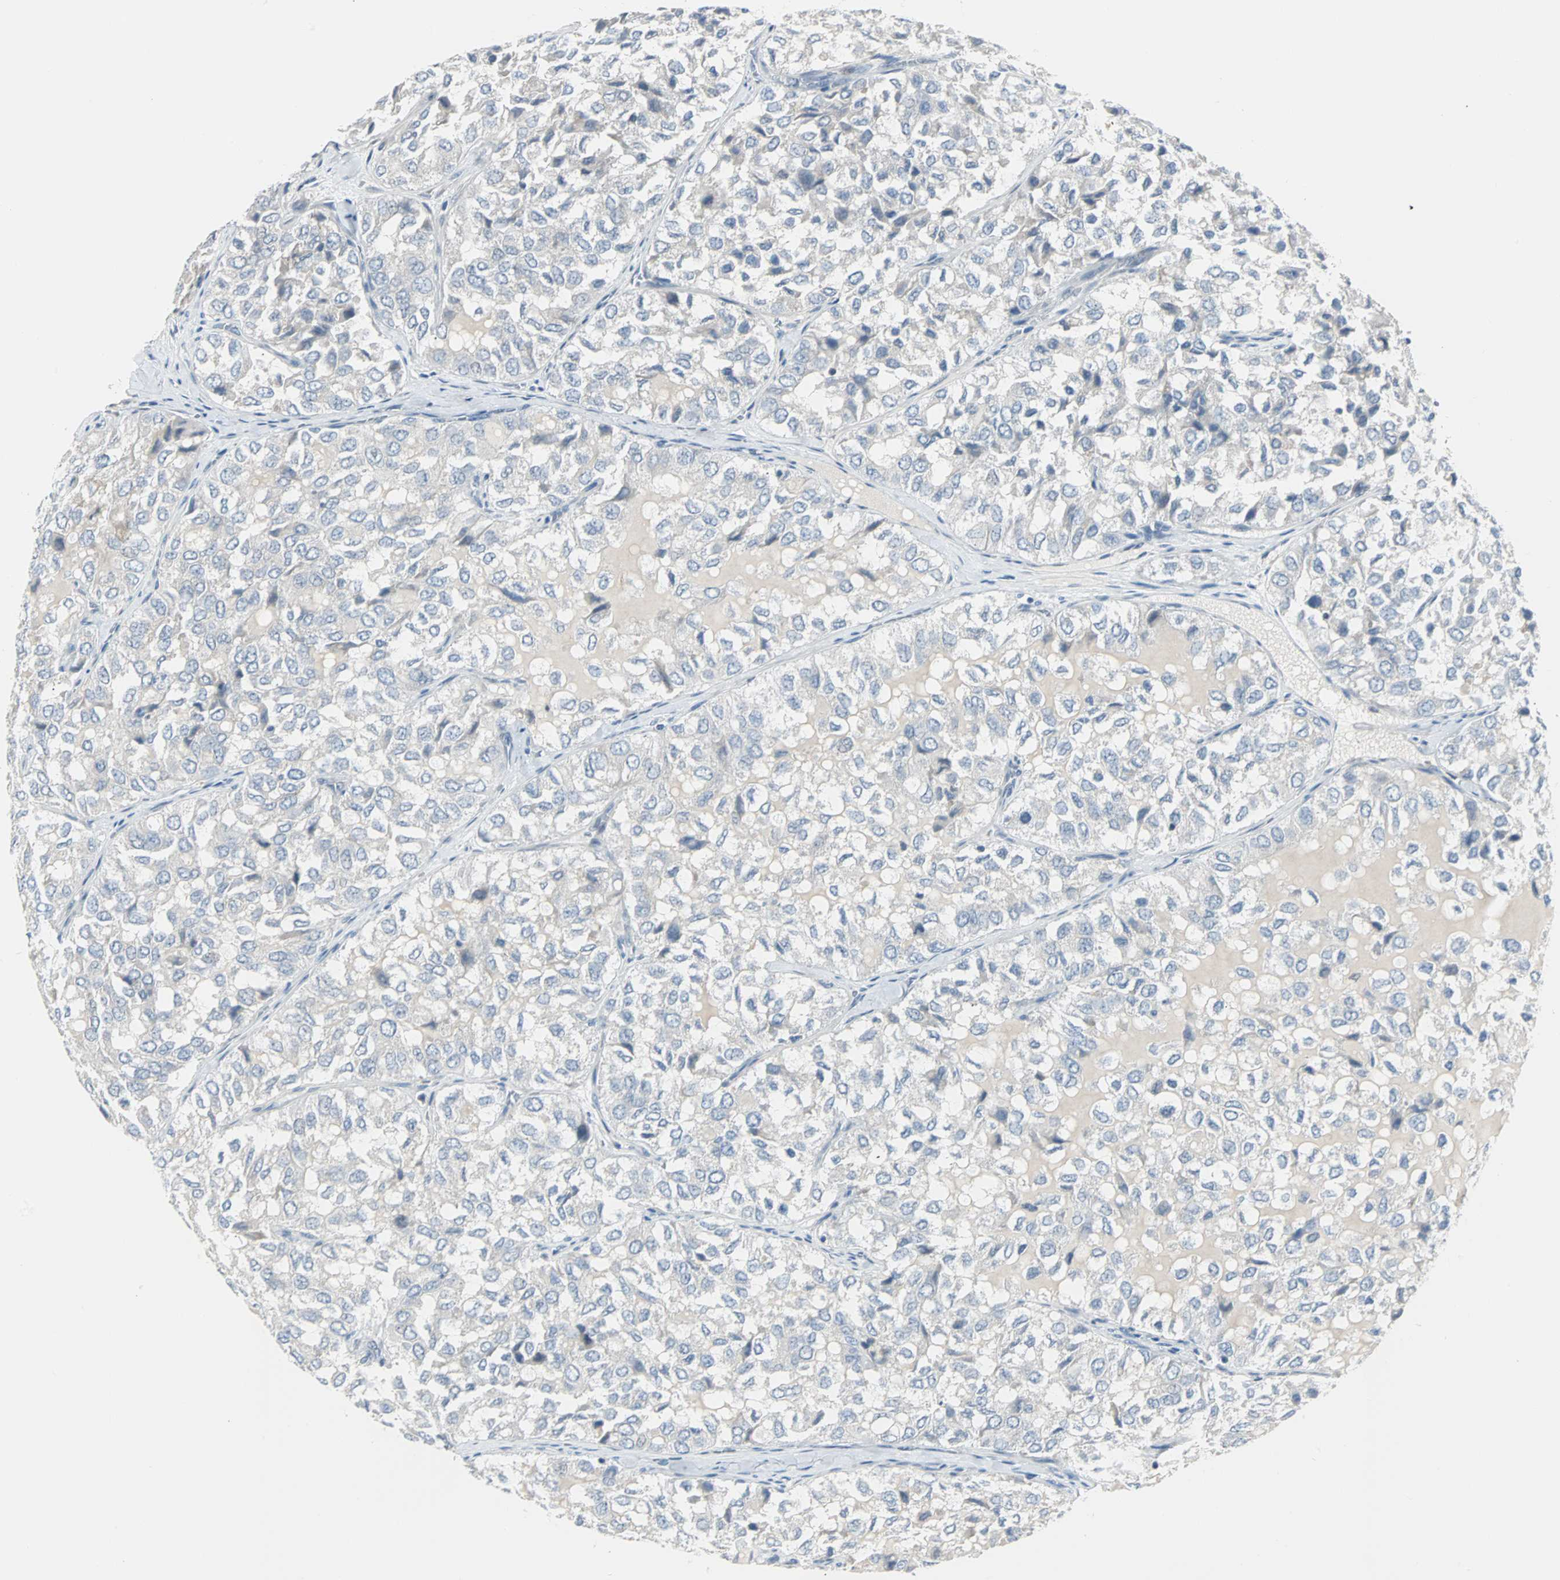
{"staining": {"intensity": "negative", "quantity": "none", "location": "none"}, "tissue": "thyroid cancer", "cell_type": "Tumor cells", "image_type": "cancer", "snomed": [{"axis": "morphology", "description": "Follicular adenoma carcinoma, NOS"}, {"axis": "topography", "description": "Thyroid gland"}], "caption": "A high-resolution histopathology image shows immunohistochemistry (IHC) staining of thyroid follicular adenoma carcinoma, which reveals no significant positivity in tumor cells. The staining was performed using DAB to visualize the protein expression in brown, while the nuclei were stained in blue with hematoxylin (Magnification: 20x).", "gene": "SOX30", "patient": {"sex": "male", "age": 75}}